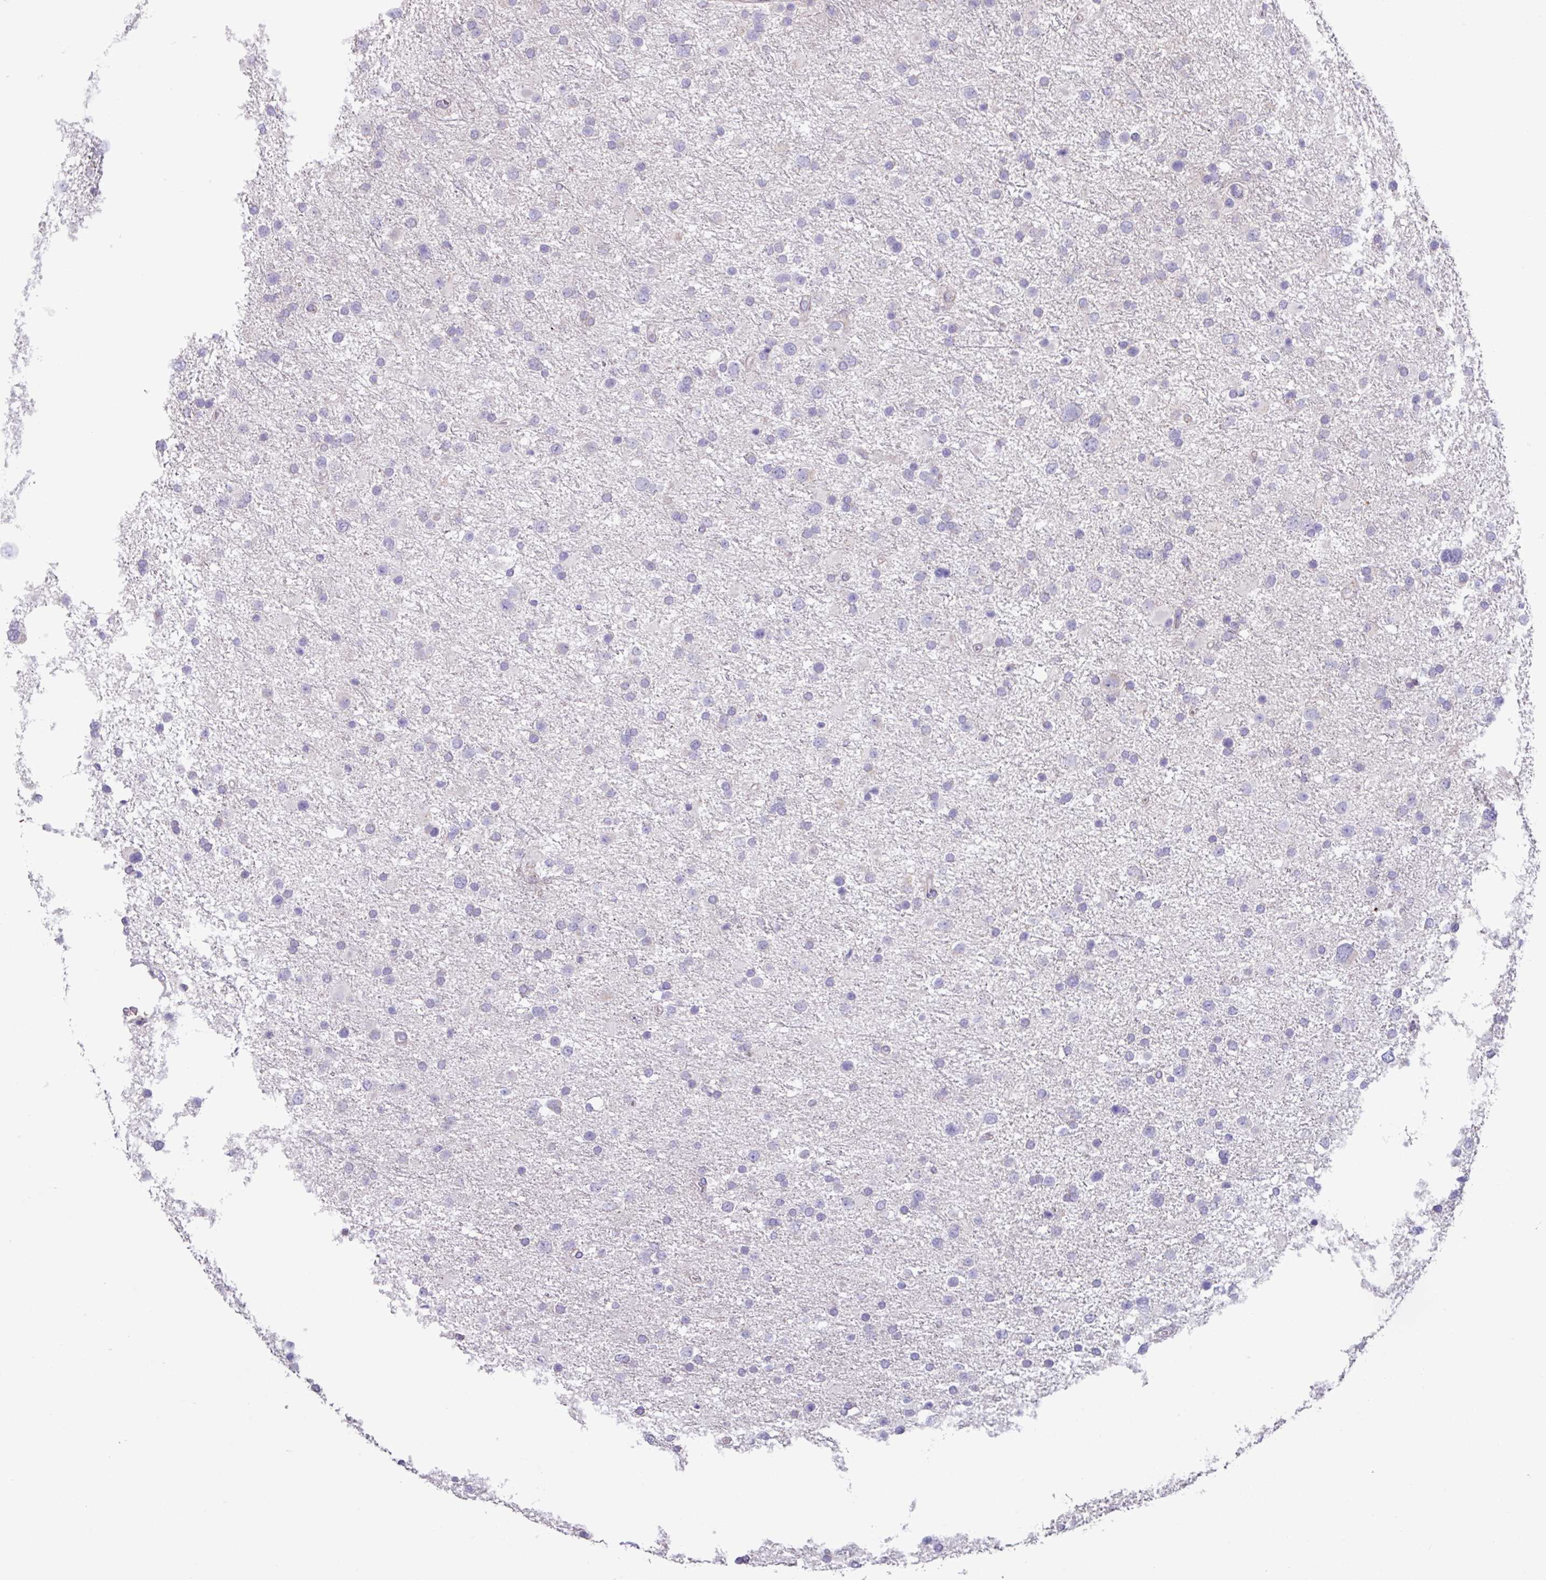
{"staining": {"intensity": "negative", "quantity": "none", "location": "none"}, "tissue": "glioma", "cell_type": "Tumor cells", "image_type": "cancer", "snomed": [{"axis": "morphology", "description": "Glioma, malignant, Low grade"}, {"axis": "topography", "description": "Brain"}], "caption": "The IHC image has no significant positivity in tumor cells of low-grade glioma (malignant) tissue. (Stains: DAB (3,3'-diaminobenzidine) immunohistochemistry with hematoxylin counter stain, Microscopy: brightfield microscopy at high magnification).", "gene": "IQCJ", "patient": {"sex": "female", "age": 32}}